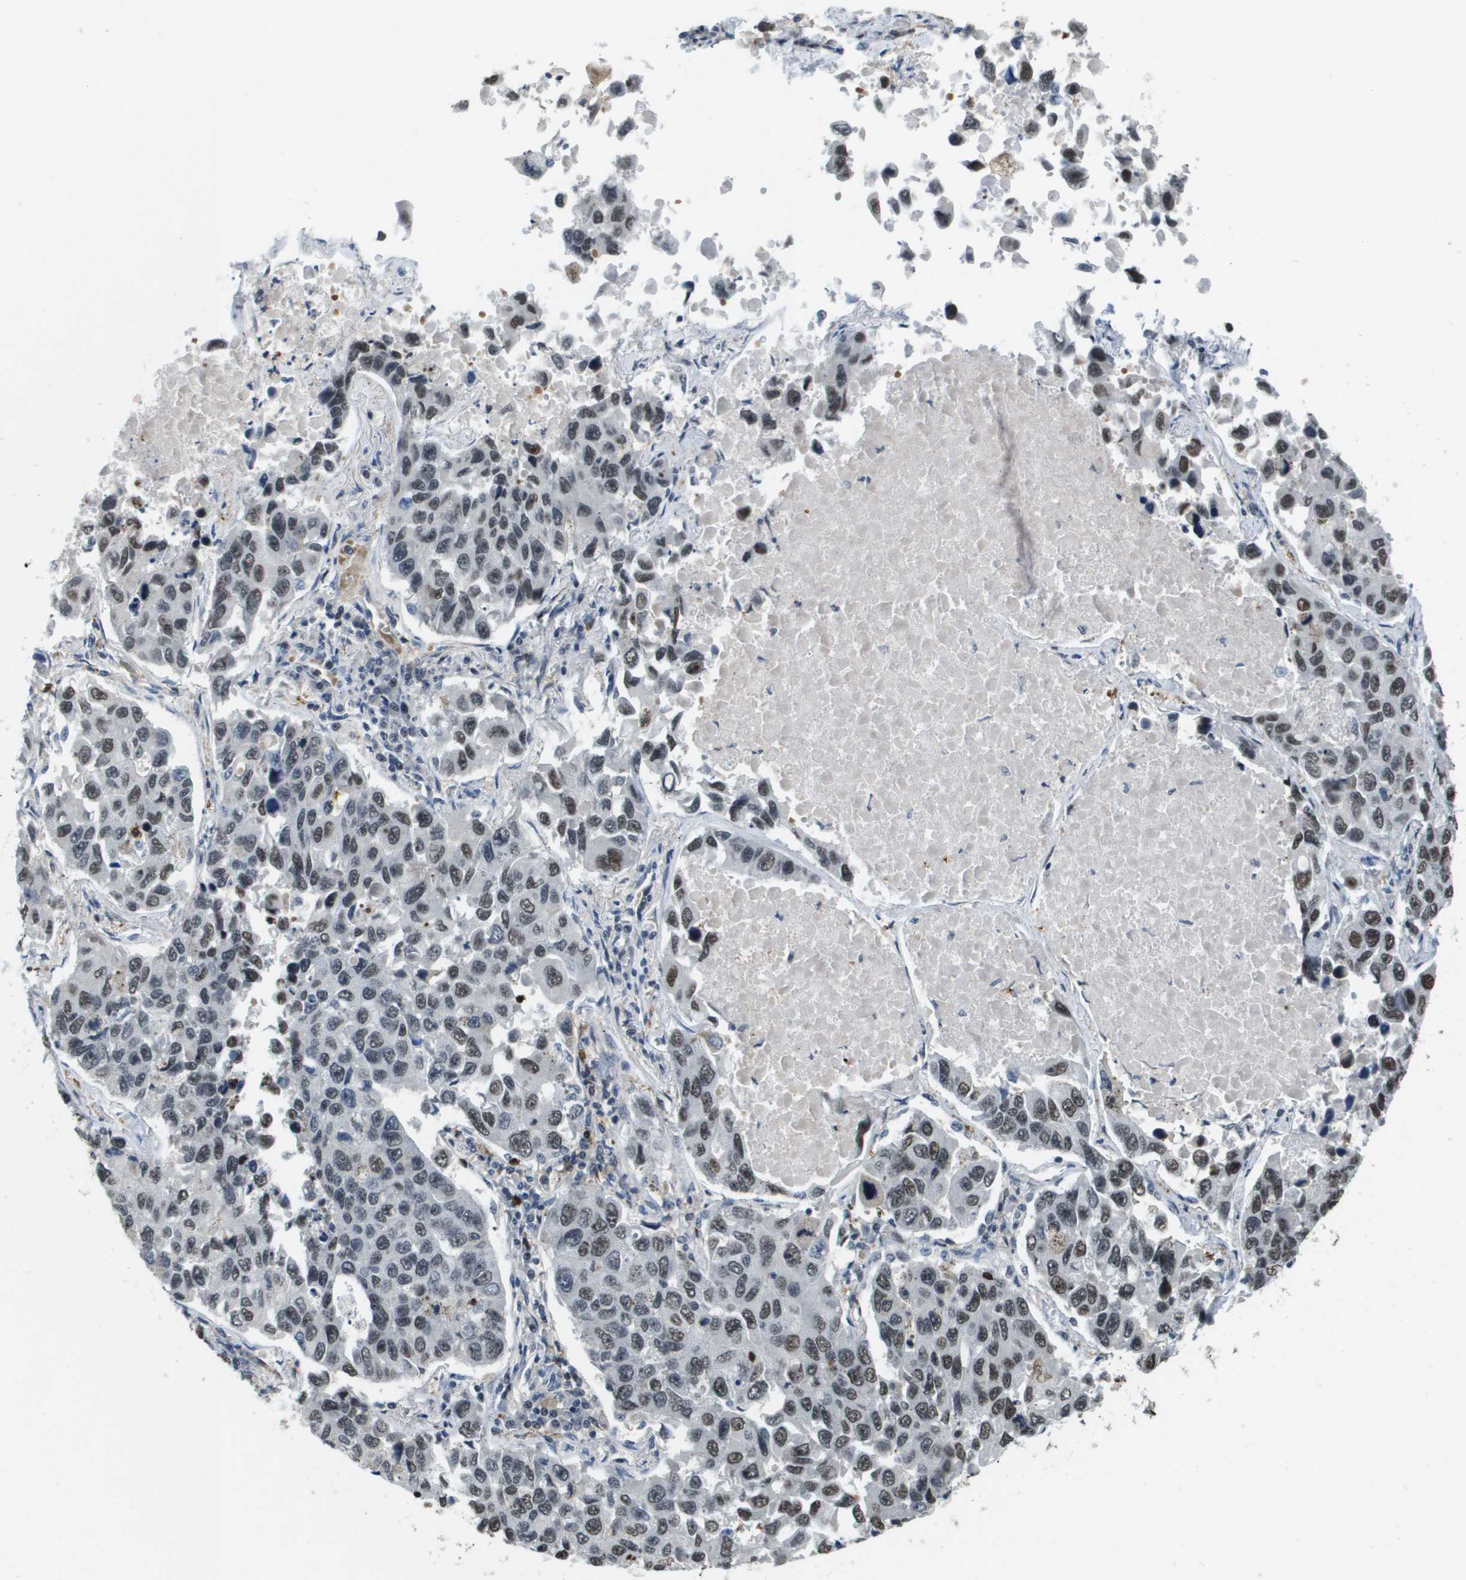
{"staining": {"intensity": "moderate", "quantity": "25%-75%", "location": "nuclear"}, "tissue": "lung cancer", "cell_type": "Tumor cells", "image_type": "cancer", "snomed": [{"axis": "morphology", "description": "Adenocarcinoma, NOS"}, {"axis": "topography", "description": "Lung"}], "caption": "This is a histology image of IHC staining of lung adenocarcinoma, which shows moderate expression in the nuclear of tumor cells.", "gene": "EP400", "patient": {"sex": "male", "age": 64}}